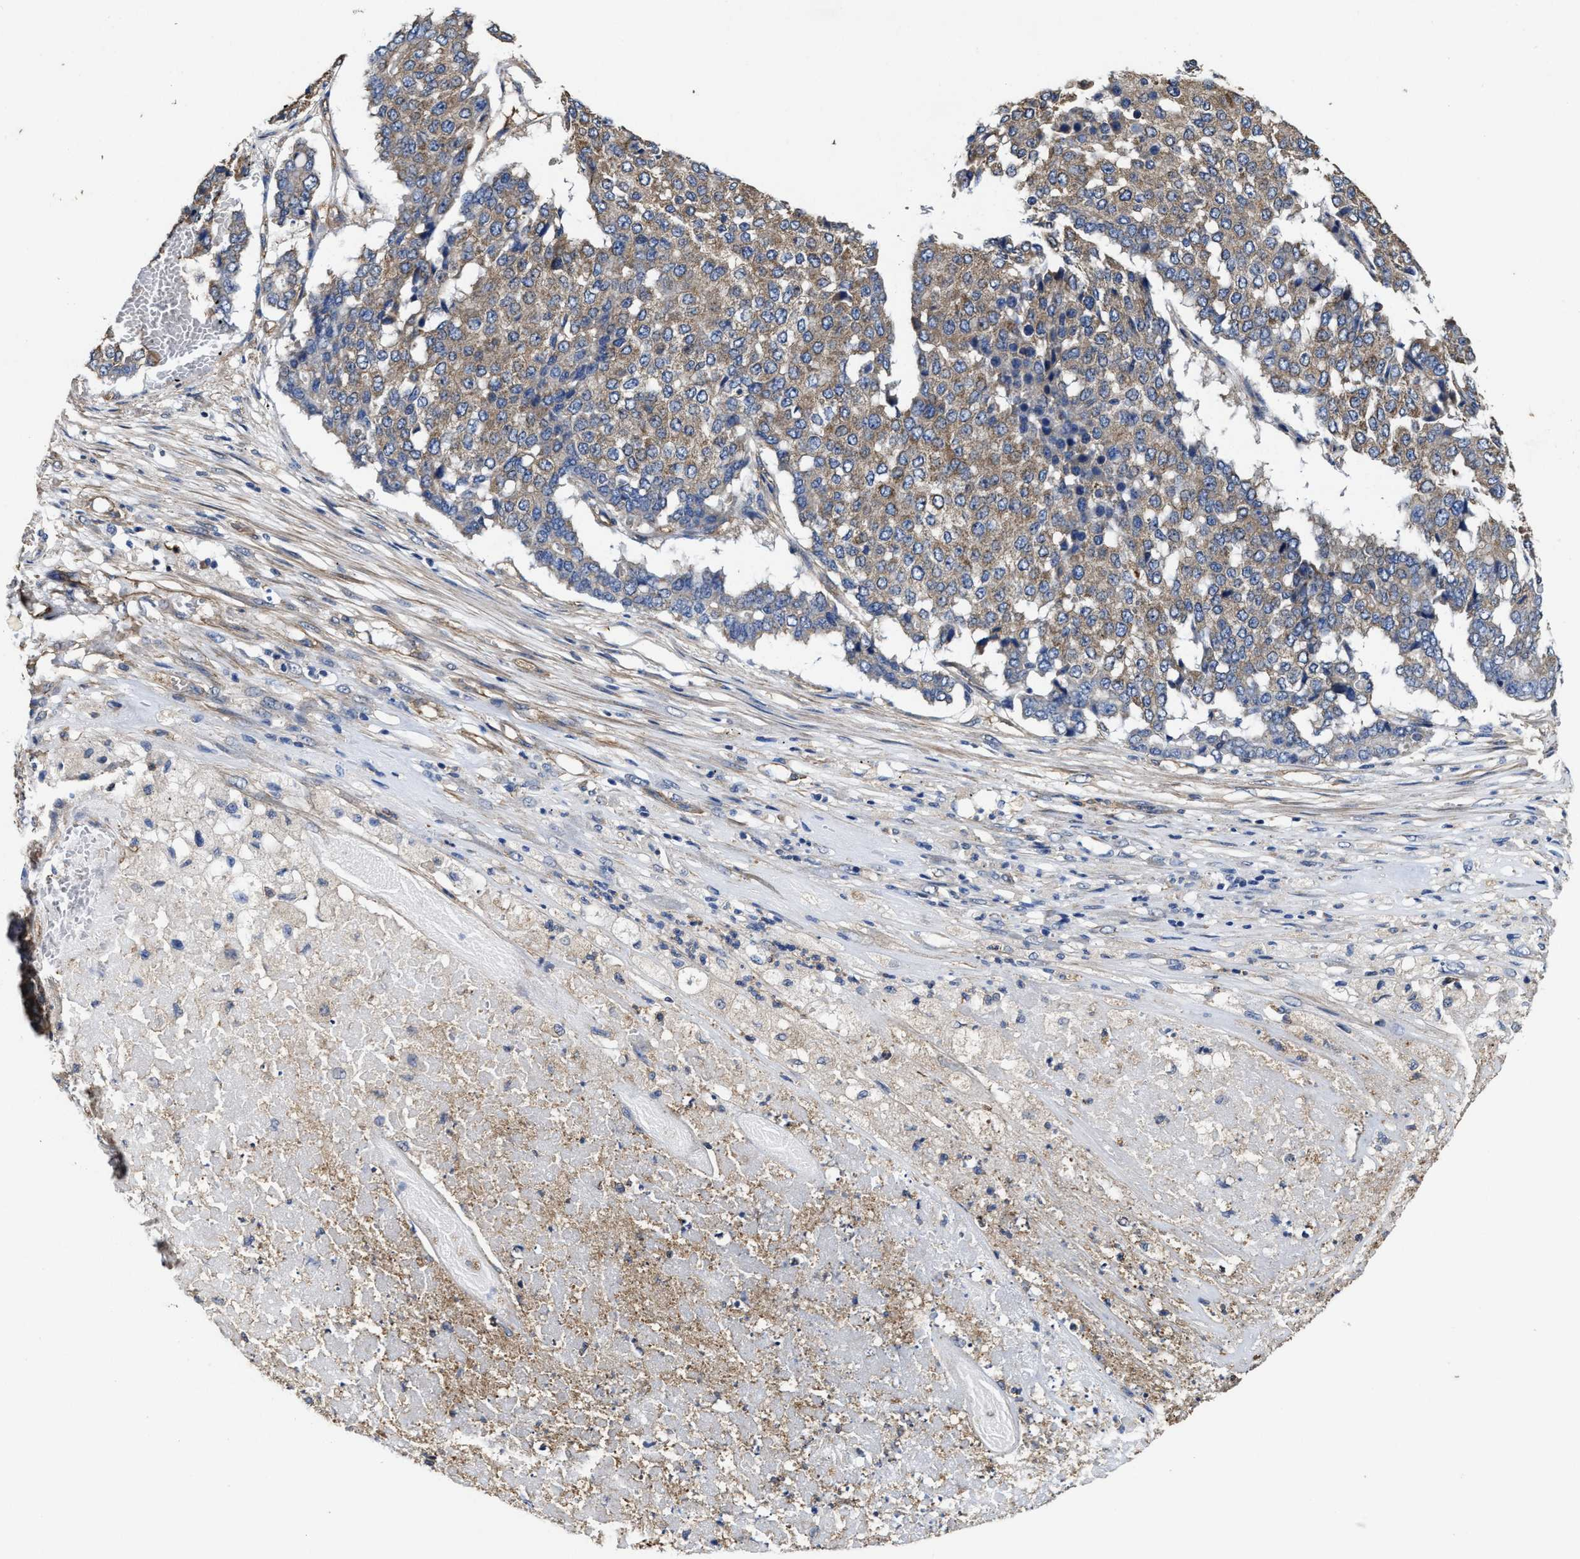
{"staining": {"intensity": "weak", "quantity": ">75%", "location": "cytoplasmic/membranous"}, "tissue": "pancreatic cancer", "cell_type": "Tumor cells", "image_type": "cancer", "snomed": [{"axis": "morphology", "description": "Adenocarcinoma, NOS"}, {"axis": "topography", "description": "Pancreas"}], "caption": "Immunohistochemical staining of adenocarcinoma (pancreatic) exhibits low levels of weak cytoplasmic/membranous protein staining in approximately >75% of tumor cells.", "gene": "SFXN4", "patient": {"sex": "male", "age": 50}}